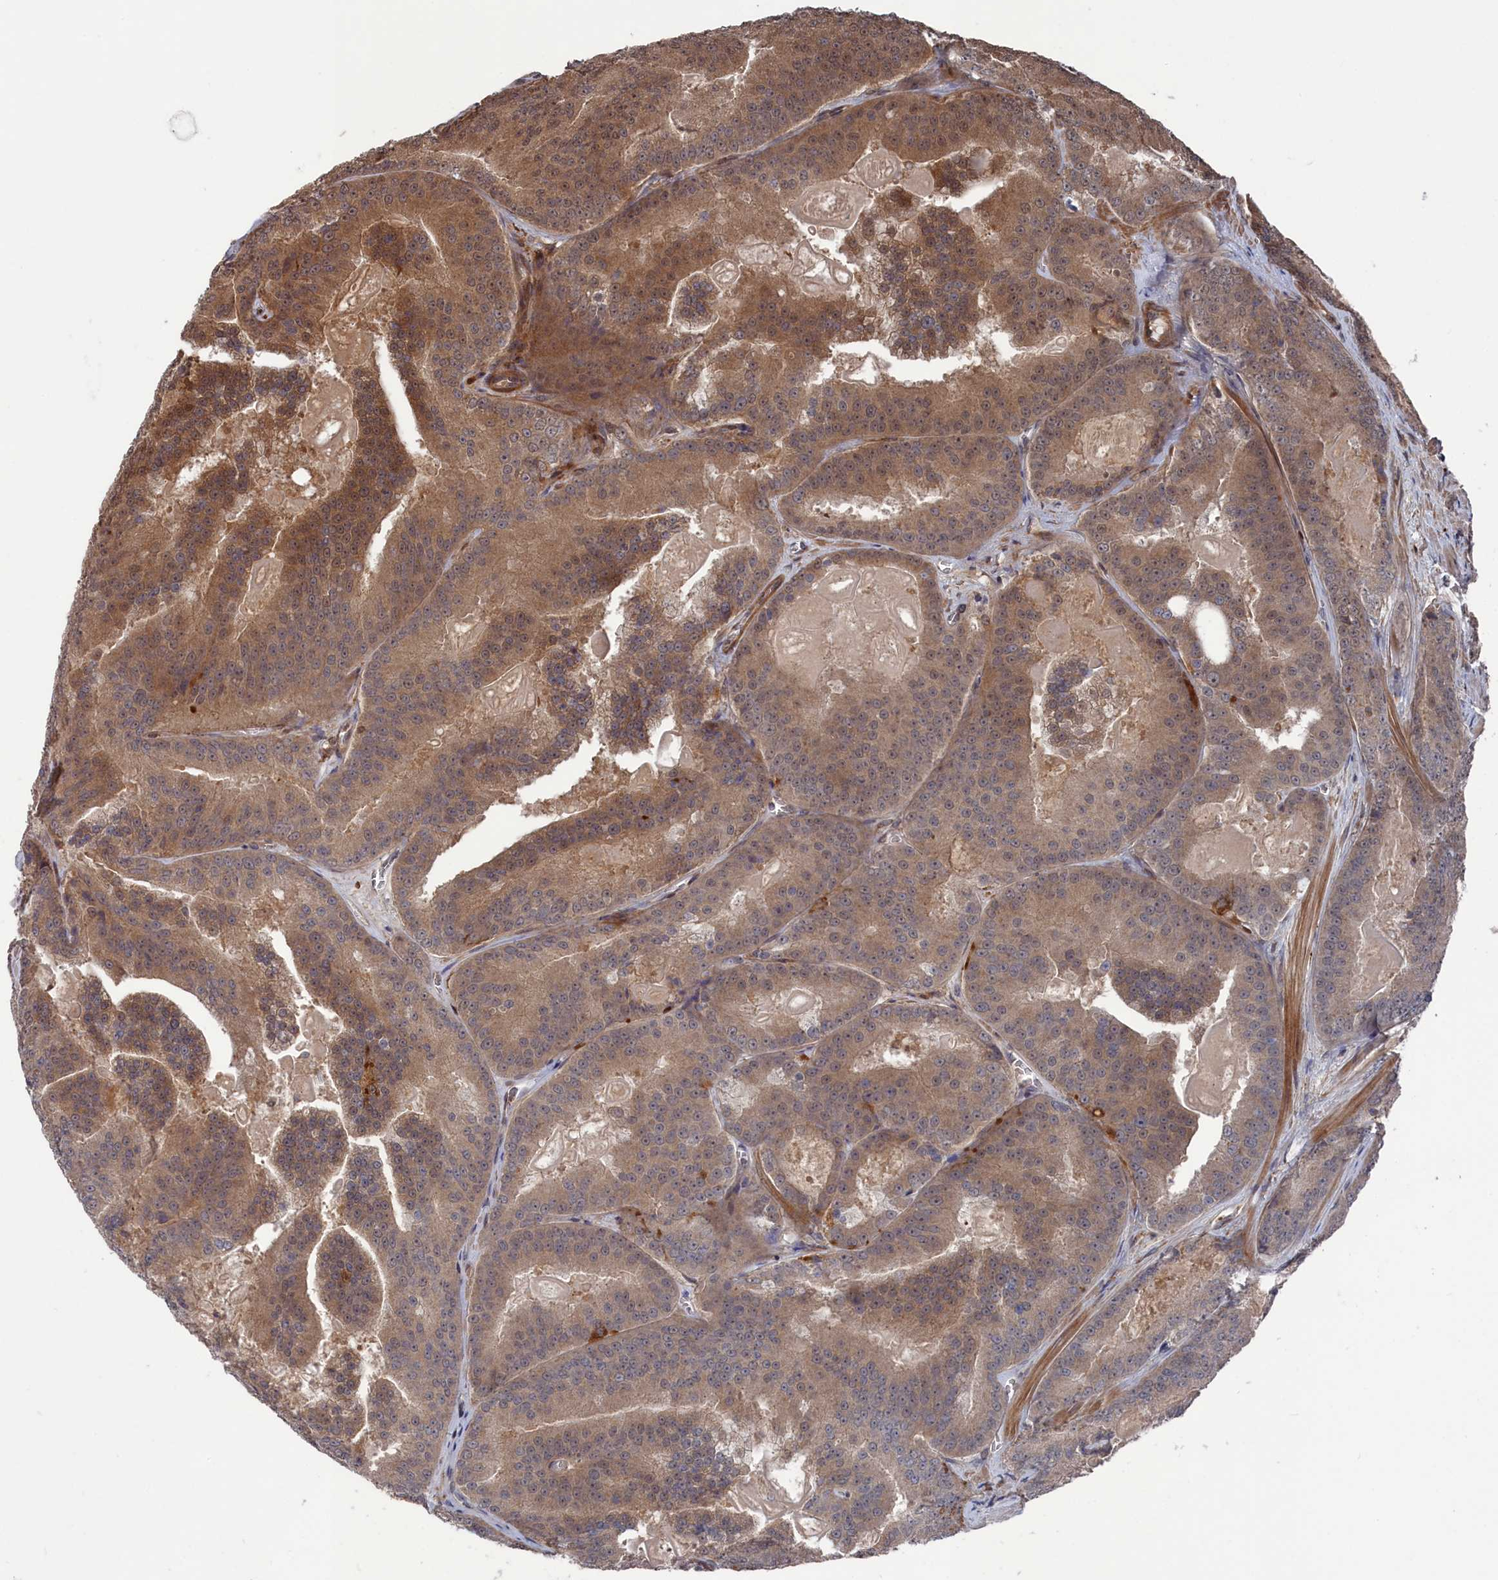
{"staining": {"intensity": "moderate", "quantity": "25%-75%", "location": "cytoplasmic/membranous"}, "tissue": "prostate cancer", "cell_type": "Tumor cells", "image_type": "cancer", "snomed": [{"axis": "morphology", "description": "Adenocarcinoma, High grade"}, {"axis": "topography", "description": "Prostate"}], "caption": "Brown immunohistochemical staining in prostate high-grade adenocarcinoma exhibits moderate cytoplasmic/membranous positivity in approximately 25%-75% of tumor cells. (Brightfield microscopy of DAB IHC at high magnification).", "gene": "PLA2G15", "patient": {"sex": "male", "age": 61}}